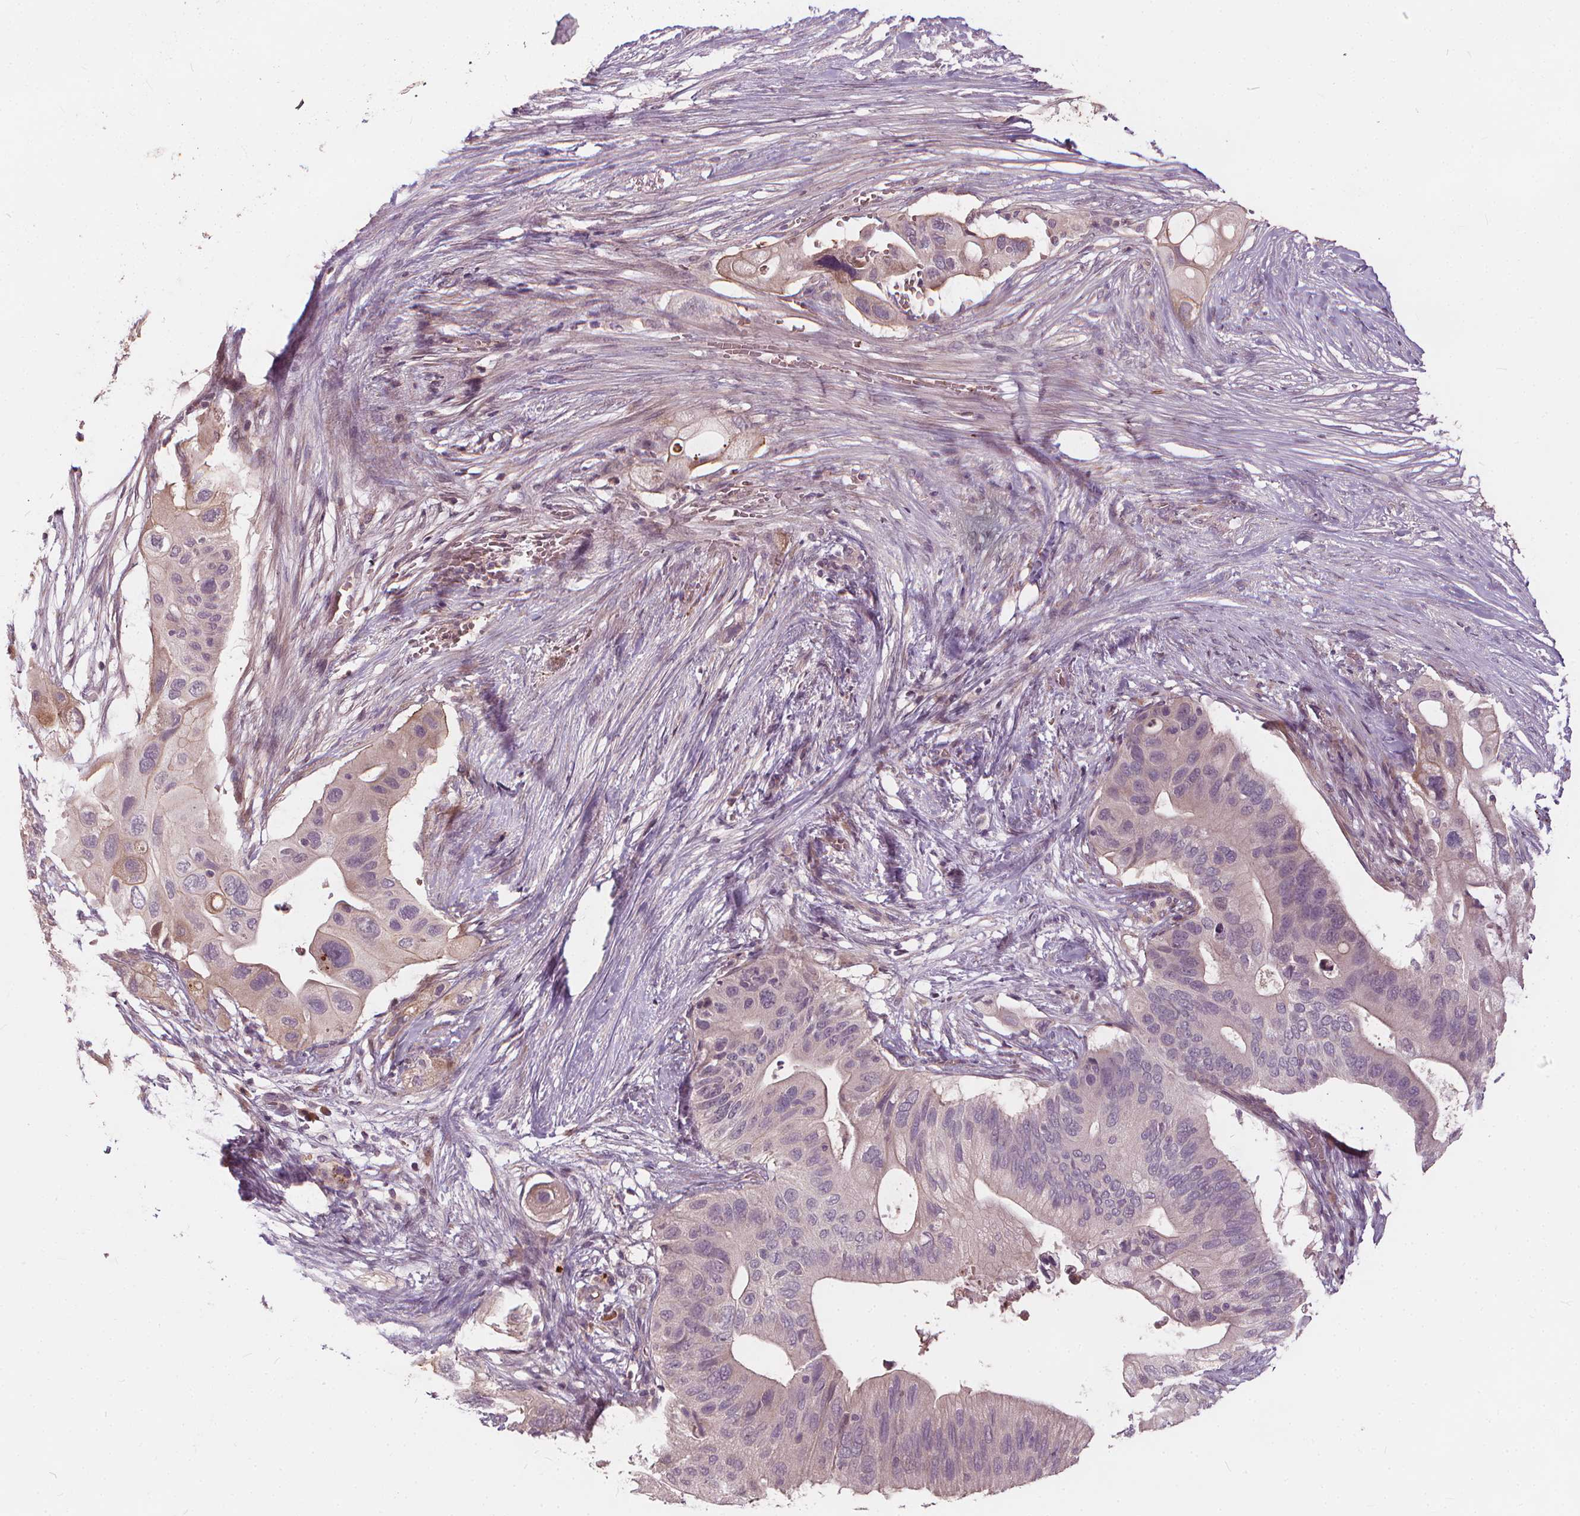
{"staining": {"intensity": "negative", "quantity": "none", "location": "none"}, "tissue": "pancreatic cancer", "cell_type": "Tumor cells", "image_type": "cancer", "snomed": [{"axis": "morphology", "description": "Adenocarcinoma, NOS"}, {"axis": "topography", "description": "Pancreas"}], "caption": "High power microscopy micrograph of an IHC image of pancreatic adenocarcinoma, revealing no significant positivity in tumor cells. (Immunohistochemistry (ihc), brightfield microscopy, high magnification).", "gene": "IPO13", "patient": {"sex": "female", "age": 72}}